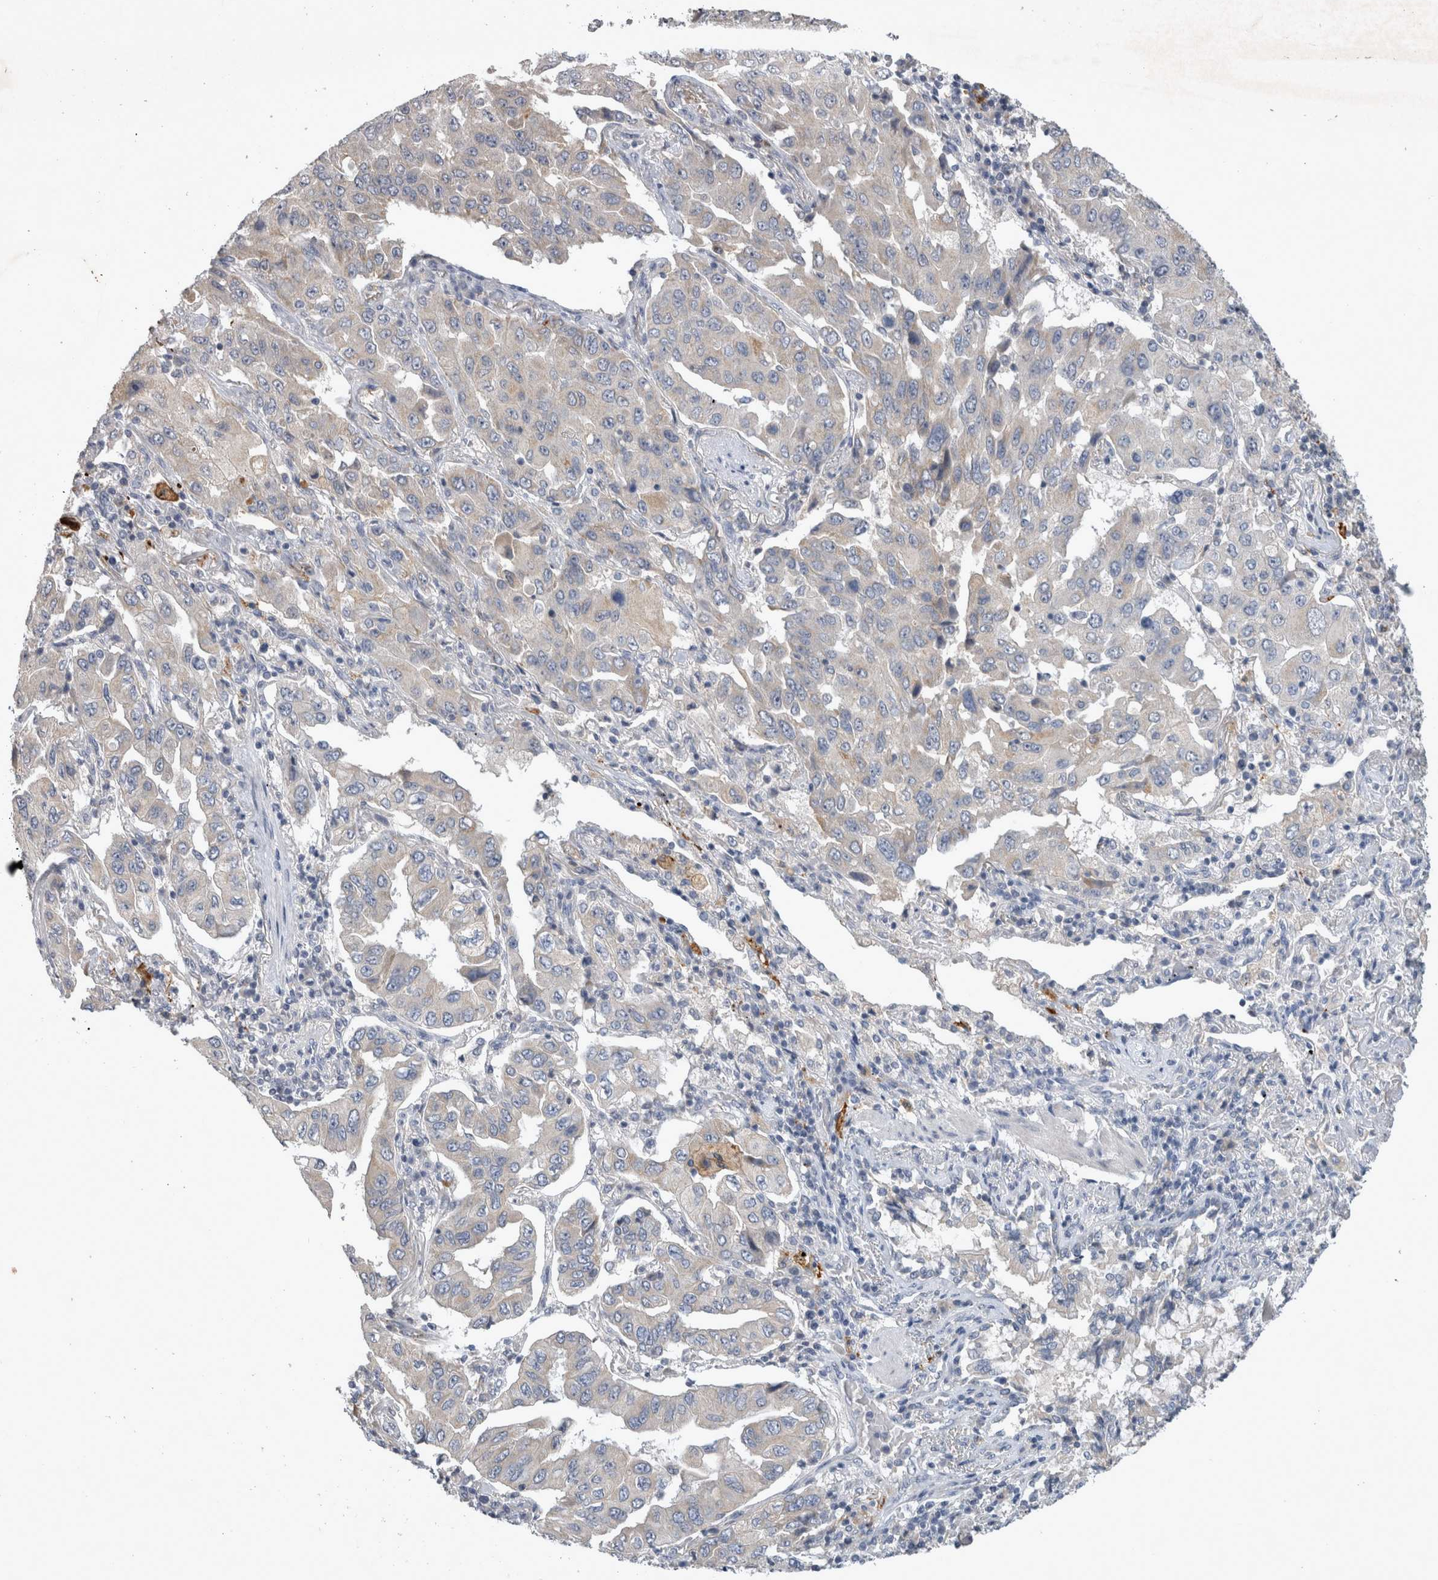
{"staining": {"intensity": "negative", "quantity": "none", "location": "none"}, "tissue": "lung cancer", "cell_type": "Tumor cells", "image_type": "cancer", "snomed": [{"axis": "morphology", "description": "Adenocarcinoma, NOS"}, {"axis": "topography", "description": "Lung"}], "caption": "High power microscopy histopathology image of an immunohistochemistry photomicrograph of lung cancer, revealing no significant expression in tumor cells.", "gene": "SLC22A11", "patient": {"sex": "female", "age": 65}}